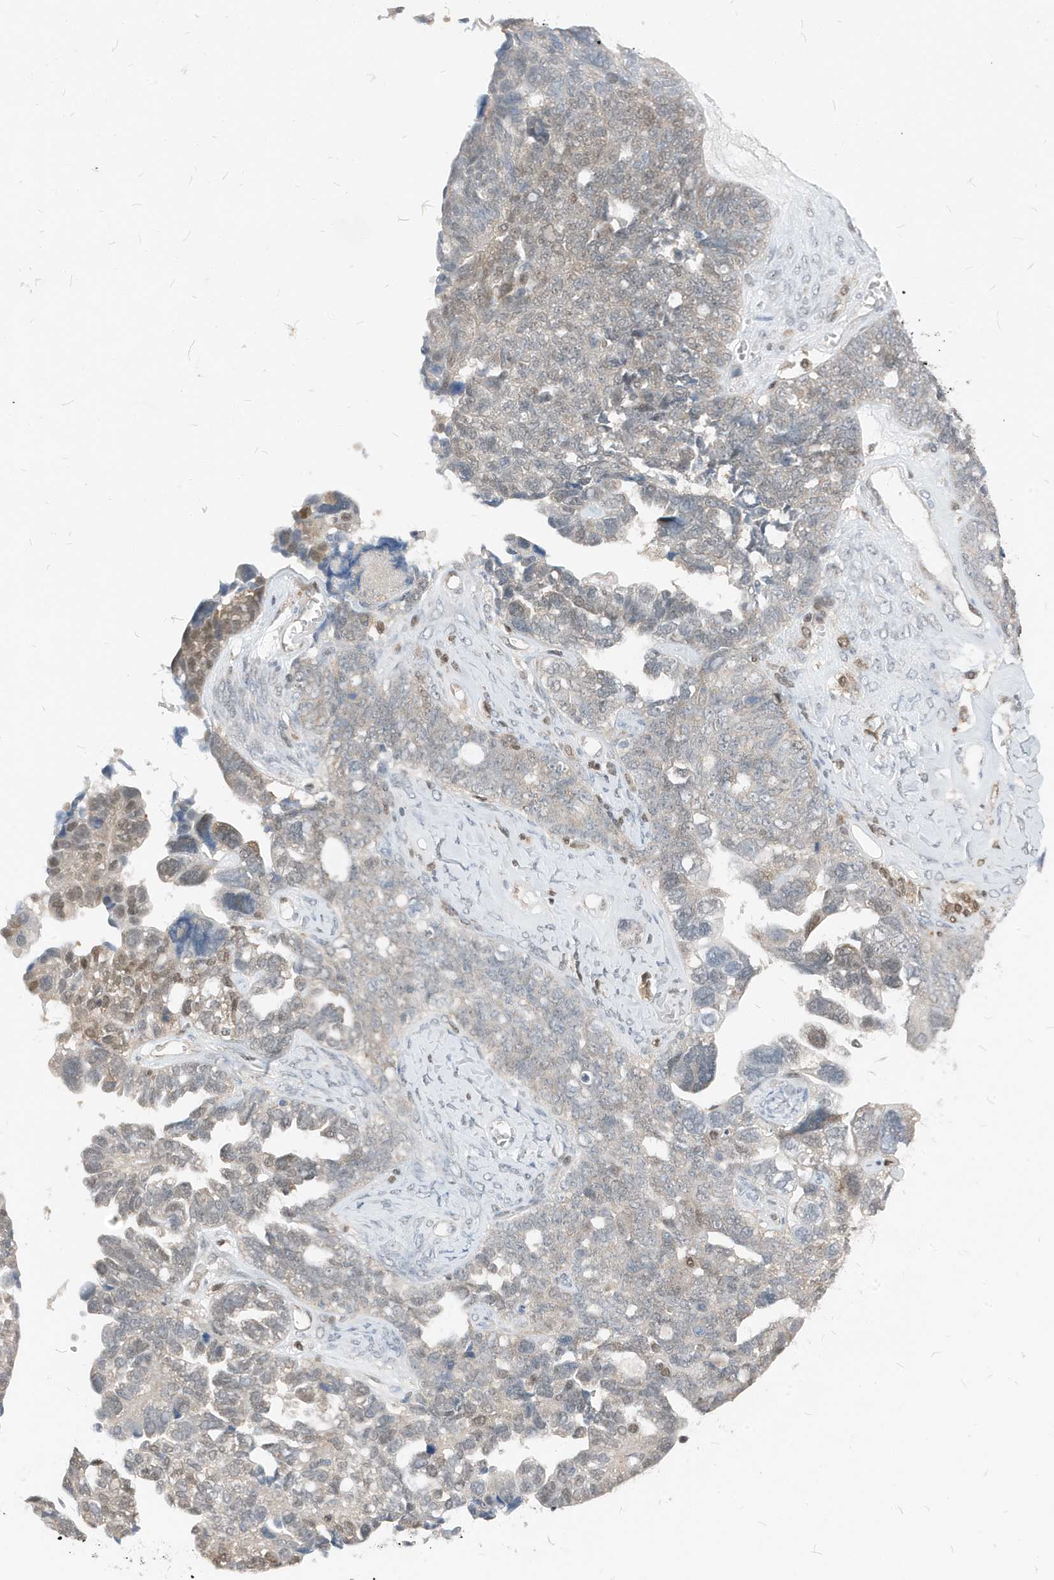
{"staining": {"intensity": "moderate", "quantity": "<25%", "location": "nuclear"}, "tissue": "ovarian cancer", "cell_type": "Tumor cells", "image_type": "cancer", "snomed": [{"axis": "morphology", "description": "Cystadenocarcinoma, serous, NOS"}, {"axis": "topography", "description": "Ovary"}], "caption": "Immunohistochemistry of human serous cystadenocarcinoma (ovarian) exhibits low levels of moderate nuclear expression in about <25% of tumor cells.", "gene": "NCOA7", "patient": {"sex": "female", "age": 79}}